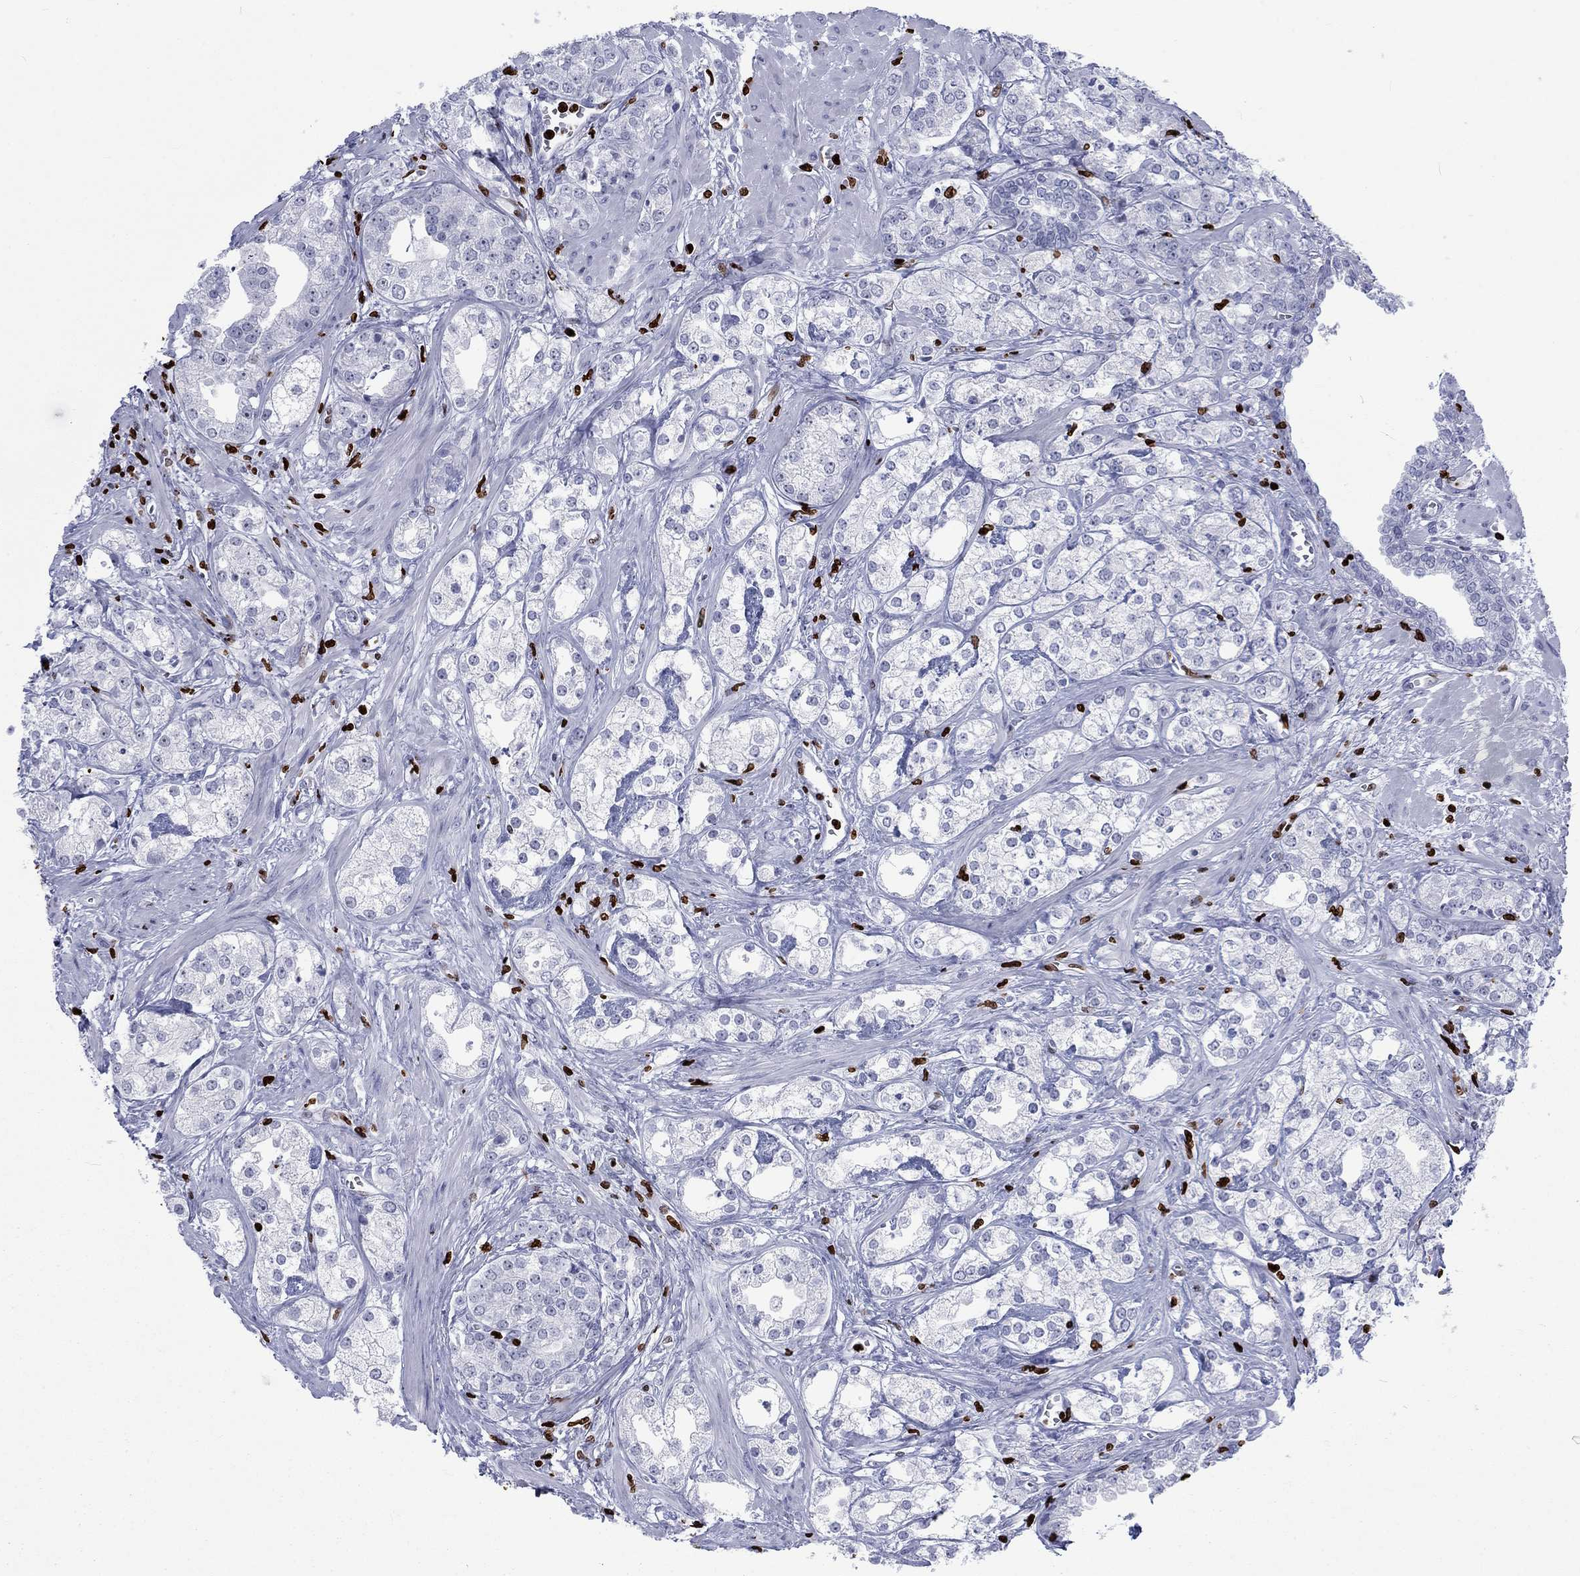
{"staining": {"intensity": "strong", "quantity": "<25%", "location": "nuclear"}, "tissue": "prostate cancer", "cell_type": "Tumor cells", "image_type": "cancer", "snomed": [{"axis": "morphology", "description": "Adenocarcinoma, NOS"}, {"axis": "topography", "description": "Prostate and seminal vesicle, NOS"}, {"axis": "topography", "description": "Prostate"}], "caption": "This micrograph displays immunohistochemistry staining of prostate cancer (adenocarcinoma), with medium strong nuclear staining in approximately <25% of tumor cells.", "gene": "H1-5", "patient": {"sex": "male", "age": 62}}